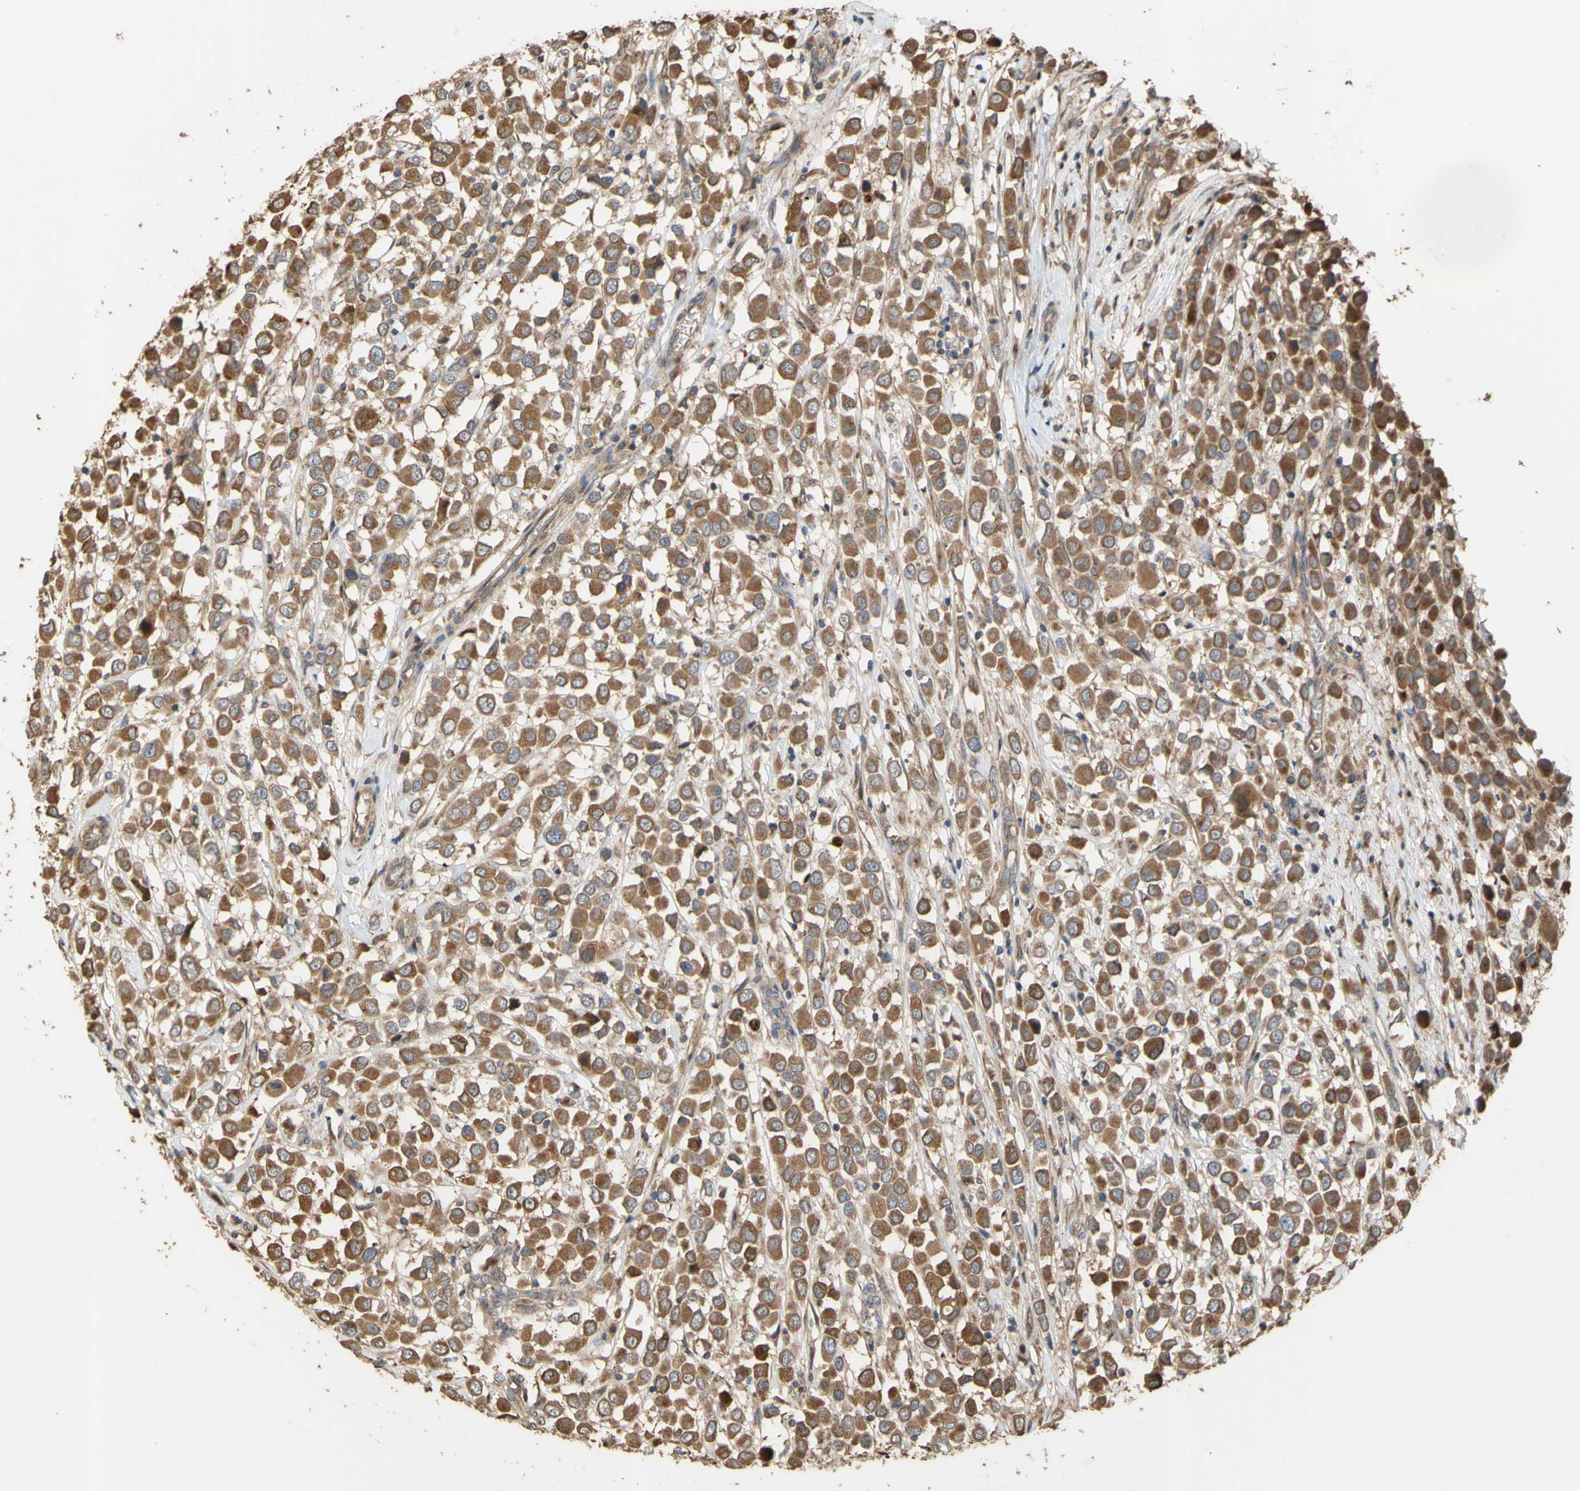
{"staining": {"intensity": "moderate", "quantity": ">75%", "location": "cytoplasmic/membranous"}, "tissue": "breast cancer", "cell_type": "Tumor cells", "image_type": "cancer", "snomed": [{"axis": "morphology", "description": "Duct carcinoma"}, {"axis": "topography", "description": "Breast"}], "caption": "Breast cancer stained with a protein marker shows moderate staining in tumor cells.", "gene": "NECTIN3", "patient": {"sex": "female", "age": 61}}